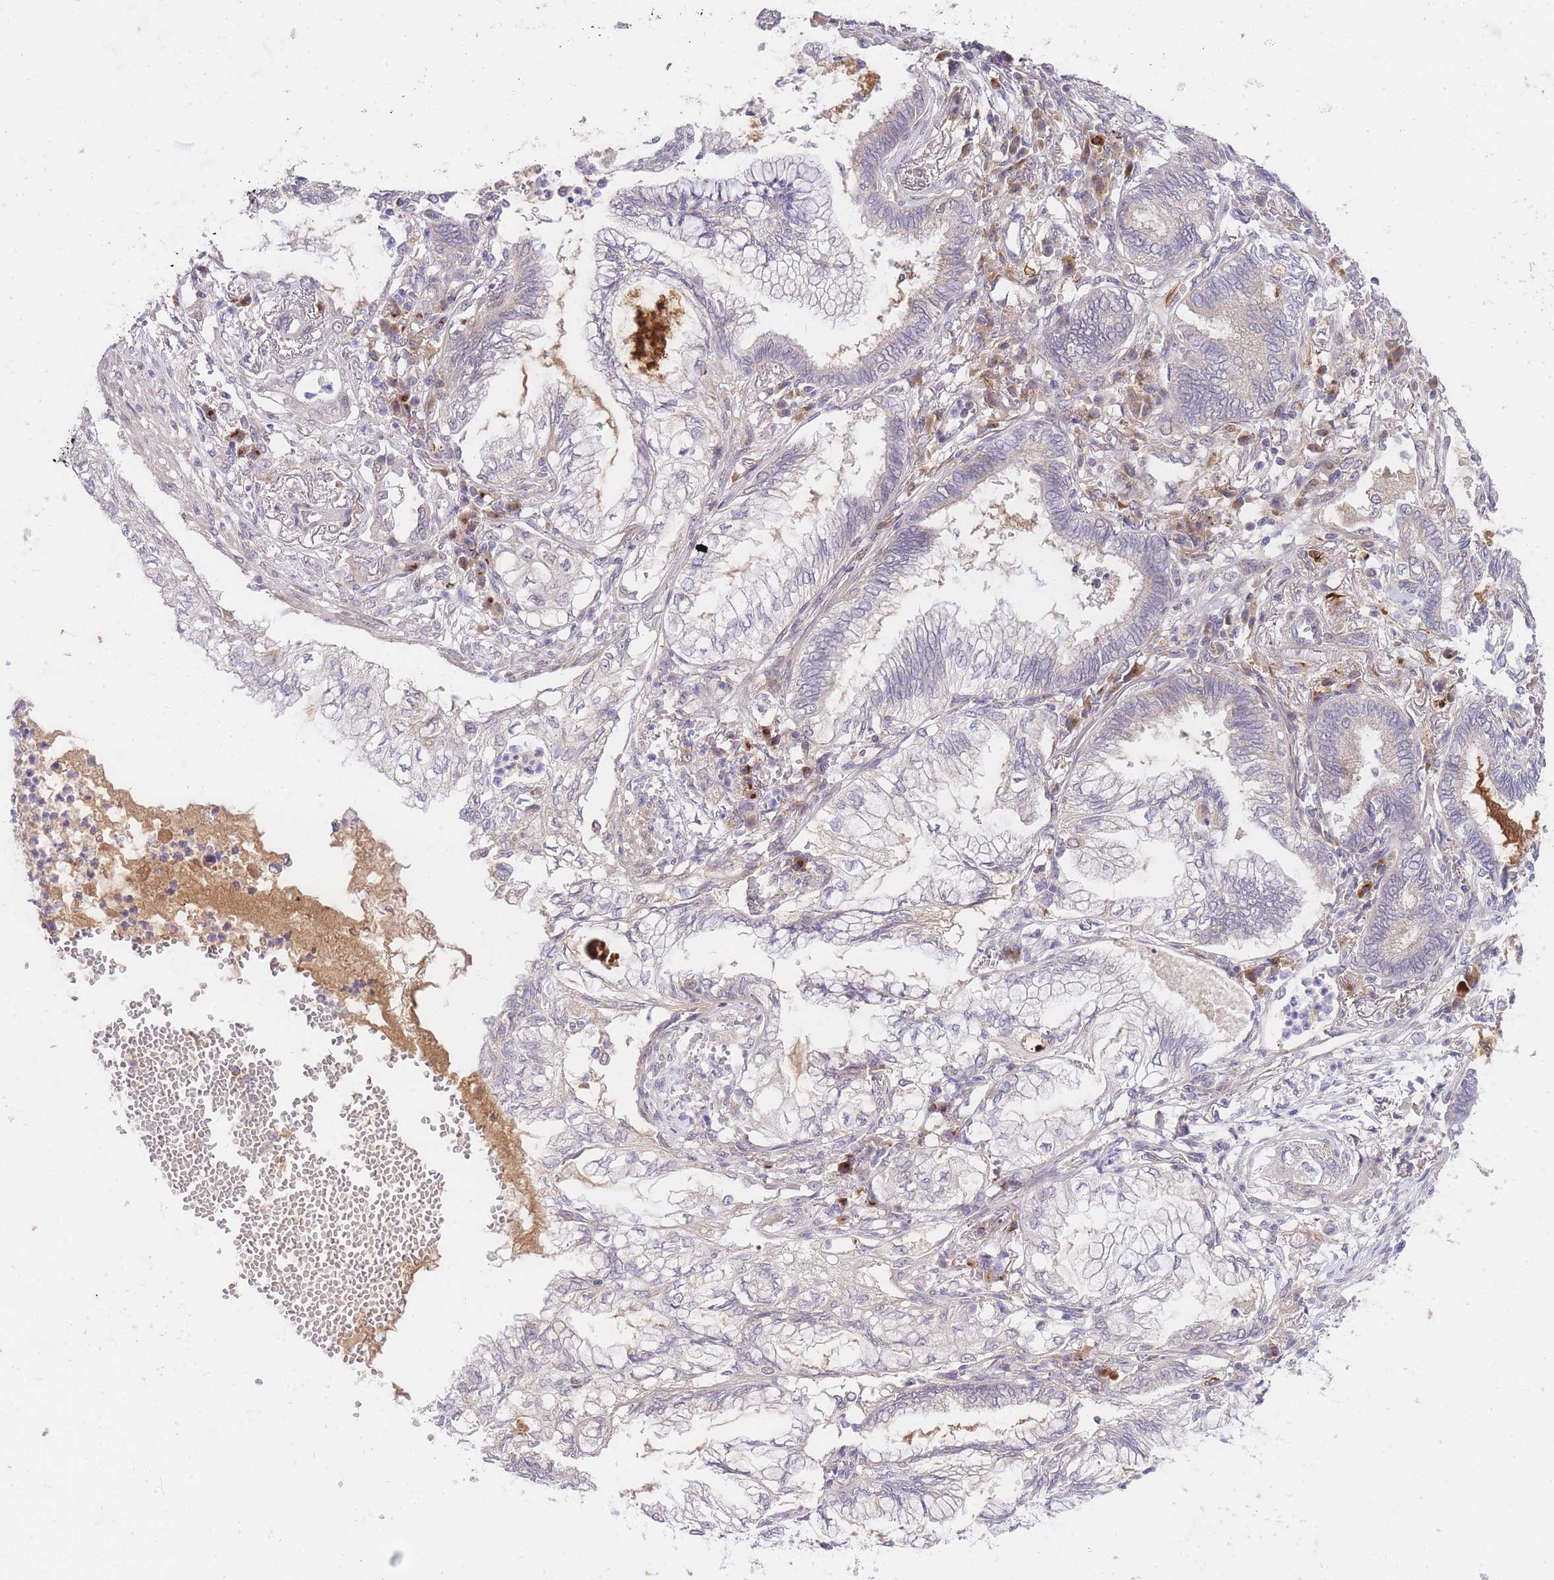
{"staining": {"intensity": "negative", "quantity": "none", "location": "none"}, "tissue": "lung cancer", "cell_type": "Tumor cells", "image_type": "cancer", "snomed": [{"axis": "morphology", "description": "Adenocarcinoma, NOS"}, {"axis": "topography", "description": "Lung"}], "caption": "An IHC image of lung adenocarcinoma is shown. There is no staining in tumor cells of lung adenocarcinoma. Nuclei are stained in blue.", "gene": "SLC25A33", "patient": {"sex": "female", "age": 70}}